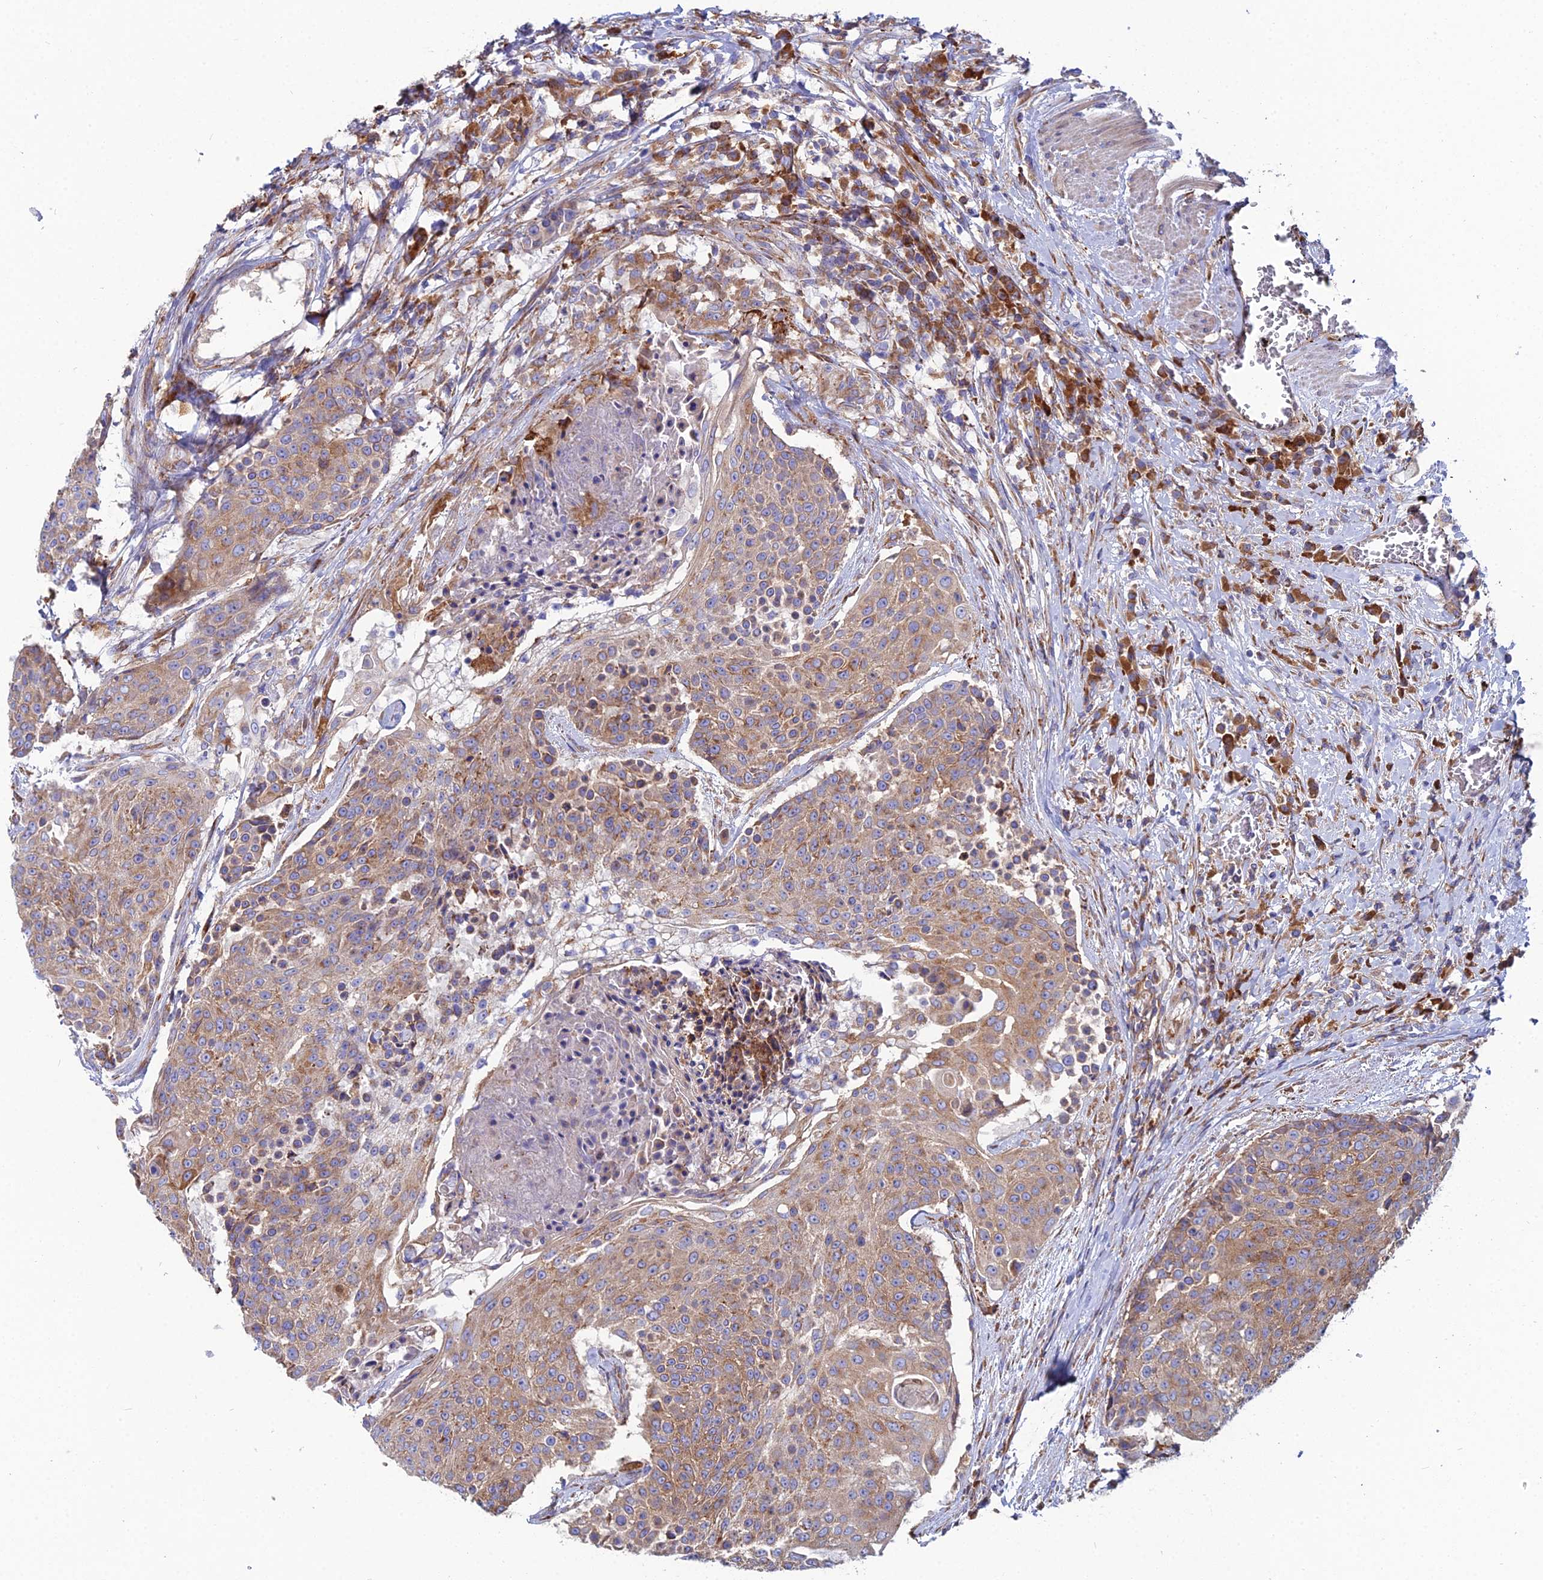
{"staining": {"intensity": "moderate", "quantity": ">75%", "location": "cytoplasmic/membranous"}, "tissue": "urothelial cancer", "cell_type": "Tumor cells", "image_type": "cancer", "snomed": [{"axis": "morphology", "description": "Urothelial carcinoma, High grade"}, {"axis": "topography", "description": "Urinary bladder"}], "caption": "Protein expression analysis of human high-grade urothelial carcinoma reveals moderate cytoplasmic/membranous staining in about >75% of tumor cells.", "gene": "CLCN3", "patient": {"sex": "female", "age": 63}}